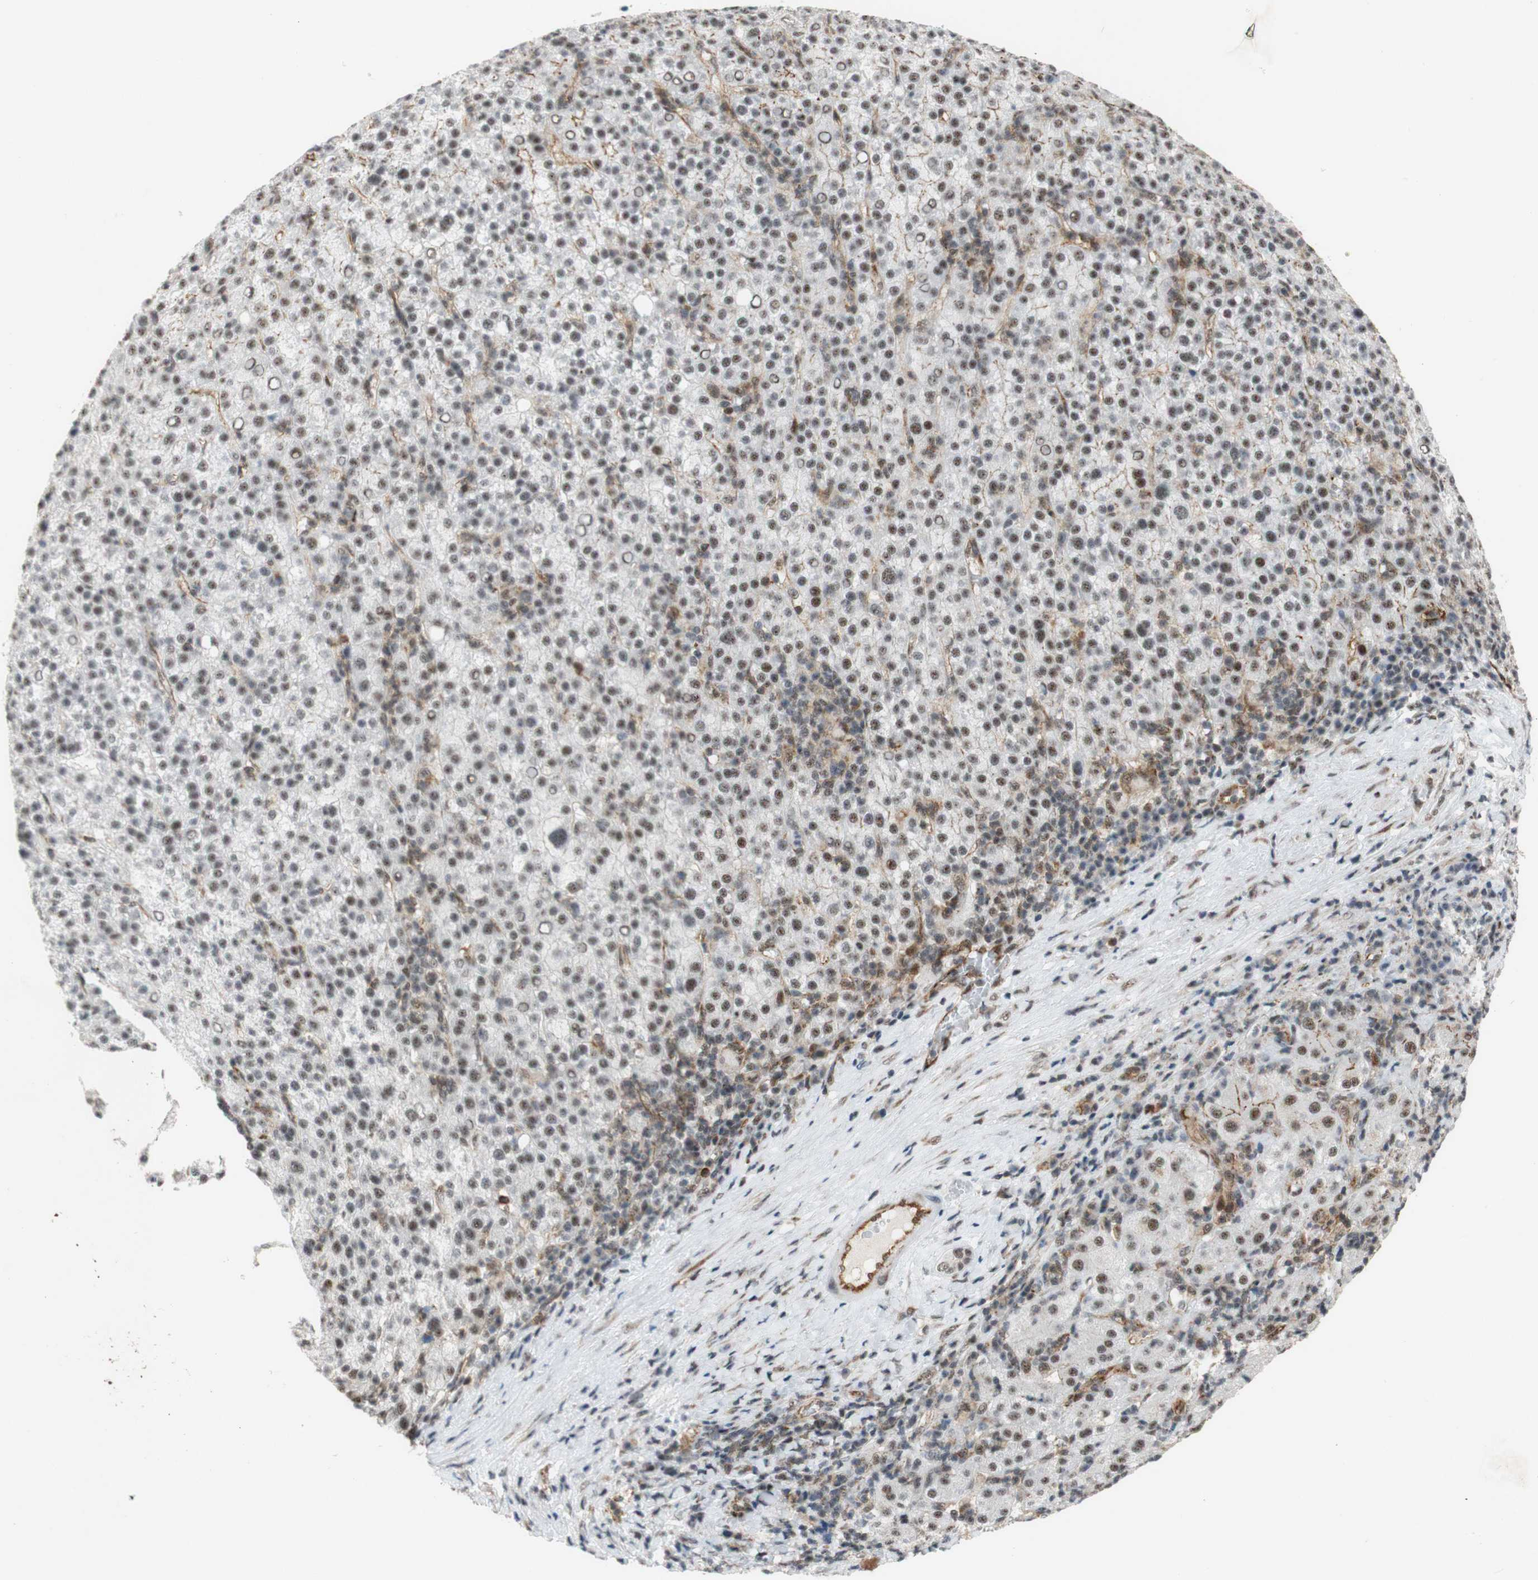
{"staining": {"intensity": "moderate", "quantity": ">75%", "location": "nuclear"}, "tissue": "liver cancer", "cell_type": "Tumor cells", "image_type": "cancer", "snomed": [{"axis": "morphology", "description": "Carcinoma, Hepatocellular, NOS"}, {"axis": "topography", "description": "Liver"}], "caption": "Protein staining of hepatocellular carcinoma (liver) tissue displays moderate nuclear positivity in about >75% of tumor cells. Using DAB (brown) and hematoxylin (blue) stains, captured at high magnification using brightfield microscopy.", "gene": "SAP18", "patient": {"sex": "female", "age": 58}}